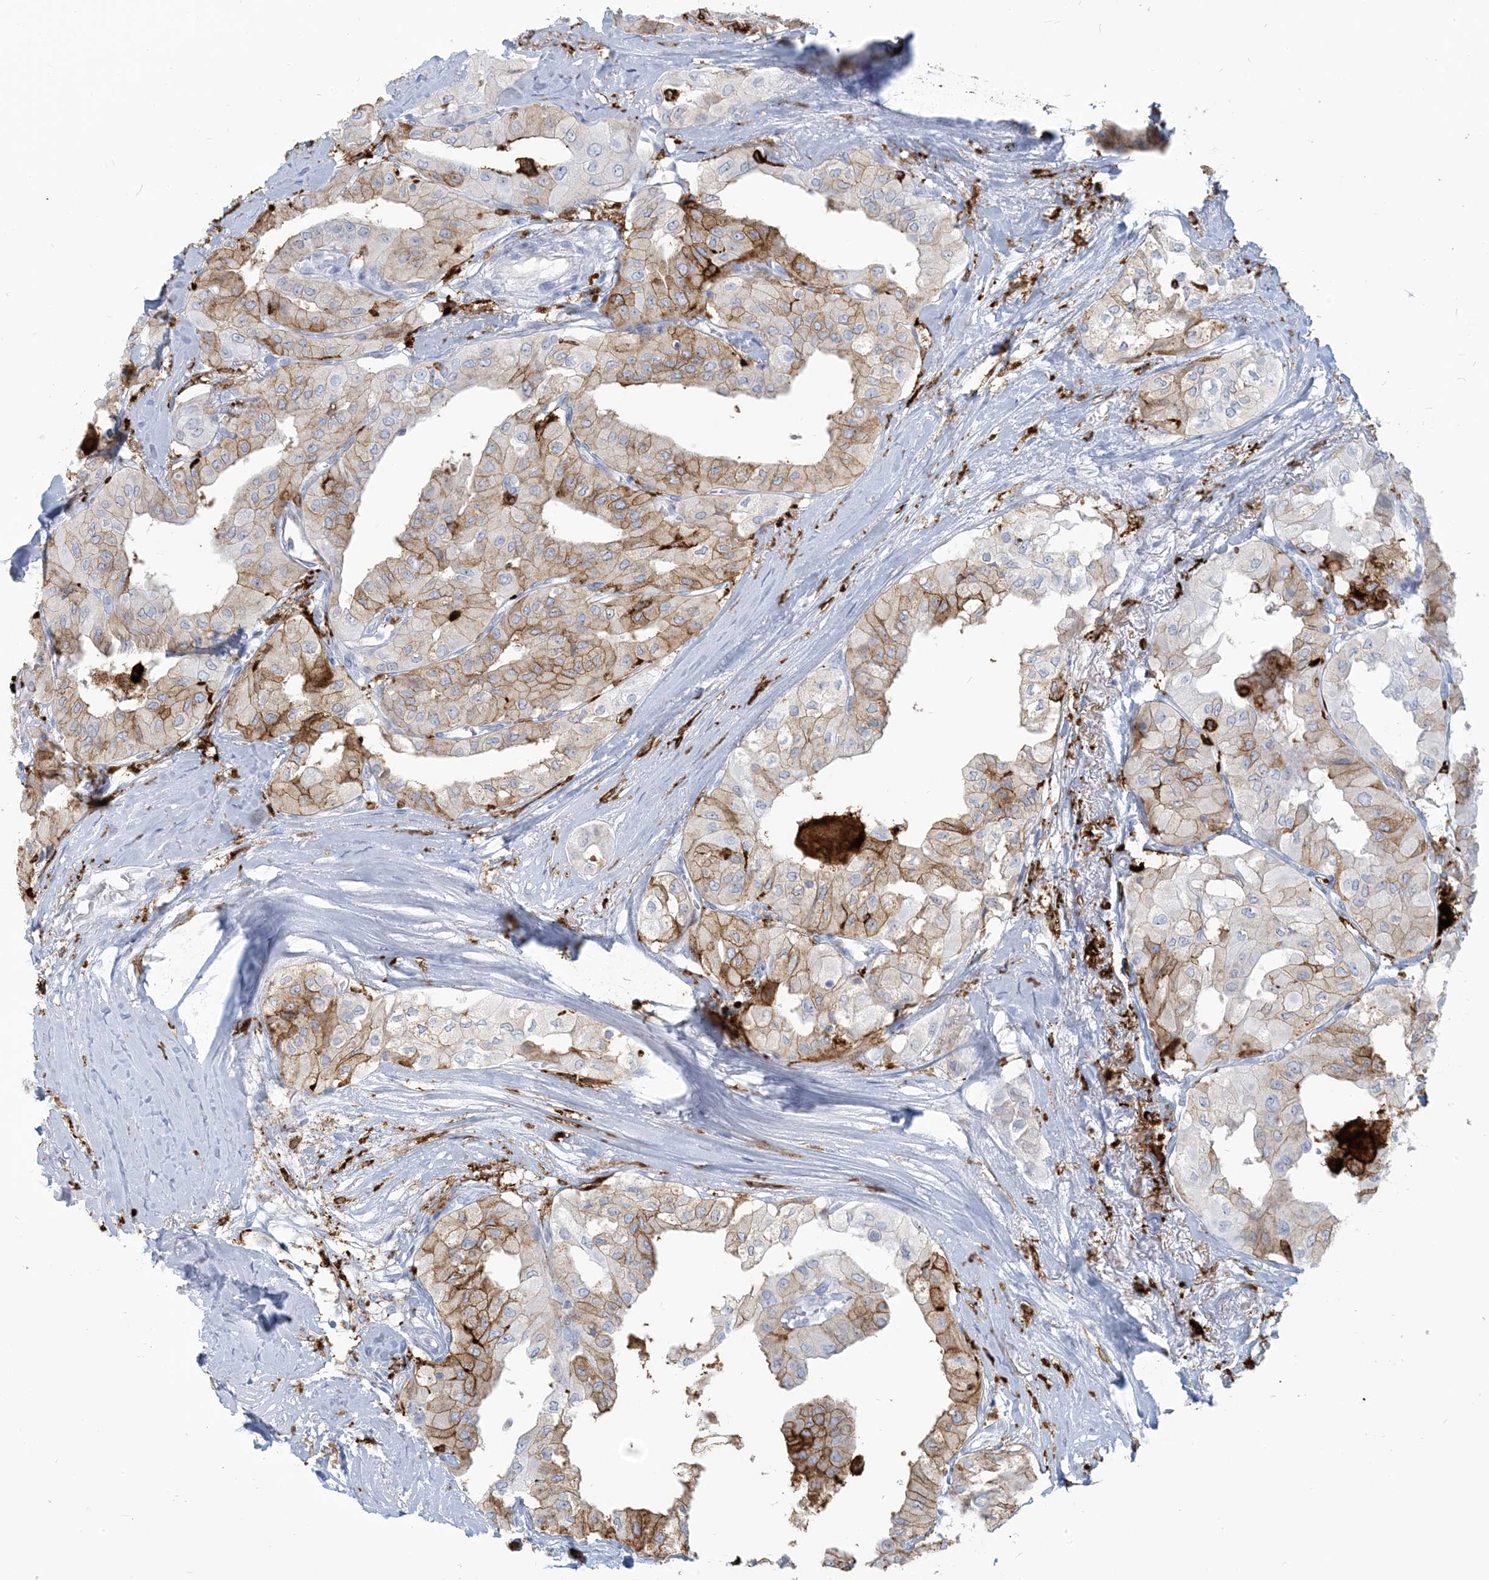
{"staining": {"intensity": "moderate", "quantity": ">75%", "location": "cytoplasmic/membranous"}, "tissue": "thyroid cancer", "cell_type": "Tumor cells", "image_type": "cancer", "snomed": [{"axis": "morphology", "description": "Papillary adenocarcinoma, NOS"}, {"axis": "topography", "description": "Thyroid gland"}], "caption": "Immunohistochemistry (IHC) staining of papillary adenocarcinoma (thyroid), which exhibits medium levels of moderate cytoplasmic/membranous expression in approximately >75% of tumor cells indicating moderate cytoplasmic/membranous protein positivity. The staining was performed using DAB (3,3'-diaminobenzidine) (brown) for protein detection and nuclei were counterstained in hematoxylin (blue).", "gene": "HLA-DRB1", "patient": {"sex": "female", "age": 59}}